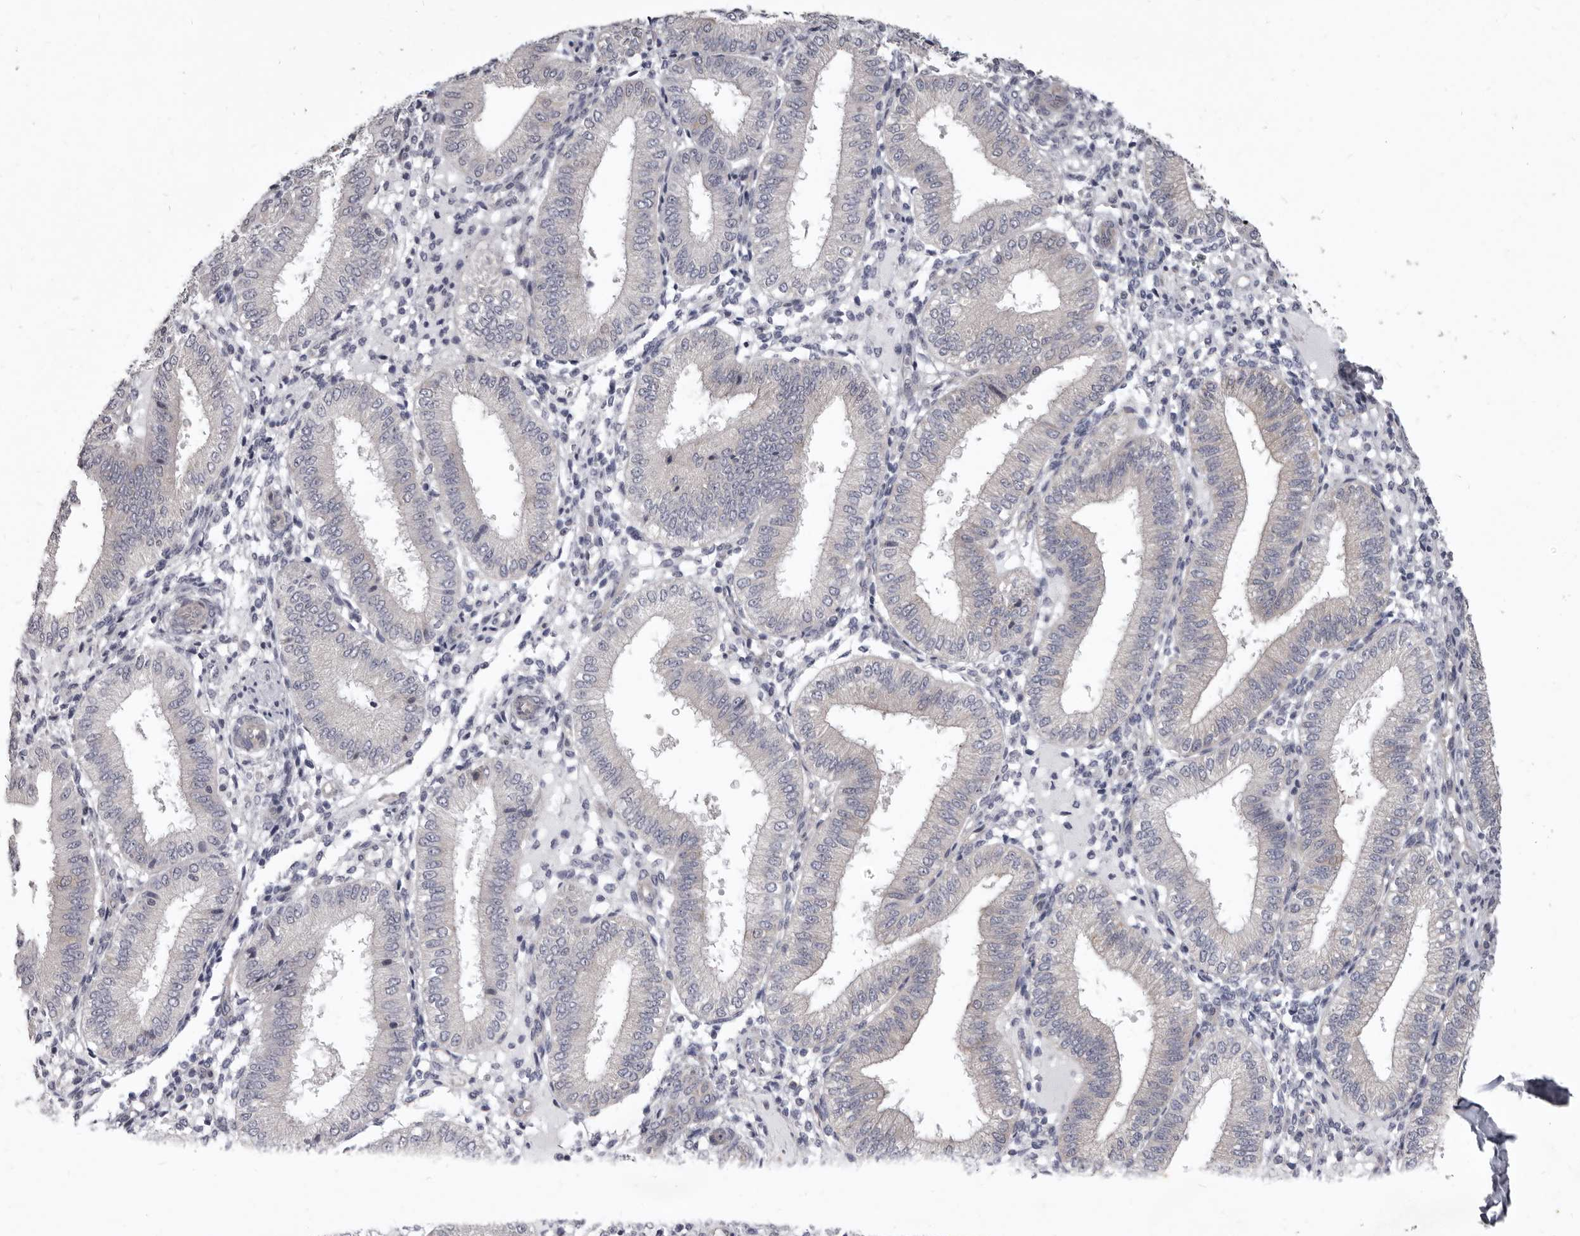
{"staining": {"intensity": "negative", "quantity": "none", "location": "none"}, "tissue": "endometrium", "cell_type": "Cells in endometrial stroma", "image_type": "normal", "snomed": [{"axis": "morphology", "description": "Normal tissue, NOS"}, {"axis": "topography", "description": "Endometrium"}], "caption": "This is an IHC photomicrograph of unremarkable endometrium. There is no positivity in cells in endometrial stroma.", "gene": "GSK3B", "patient": {"sex": "female", "age": 39}}